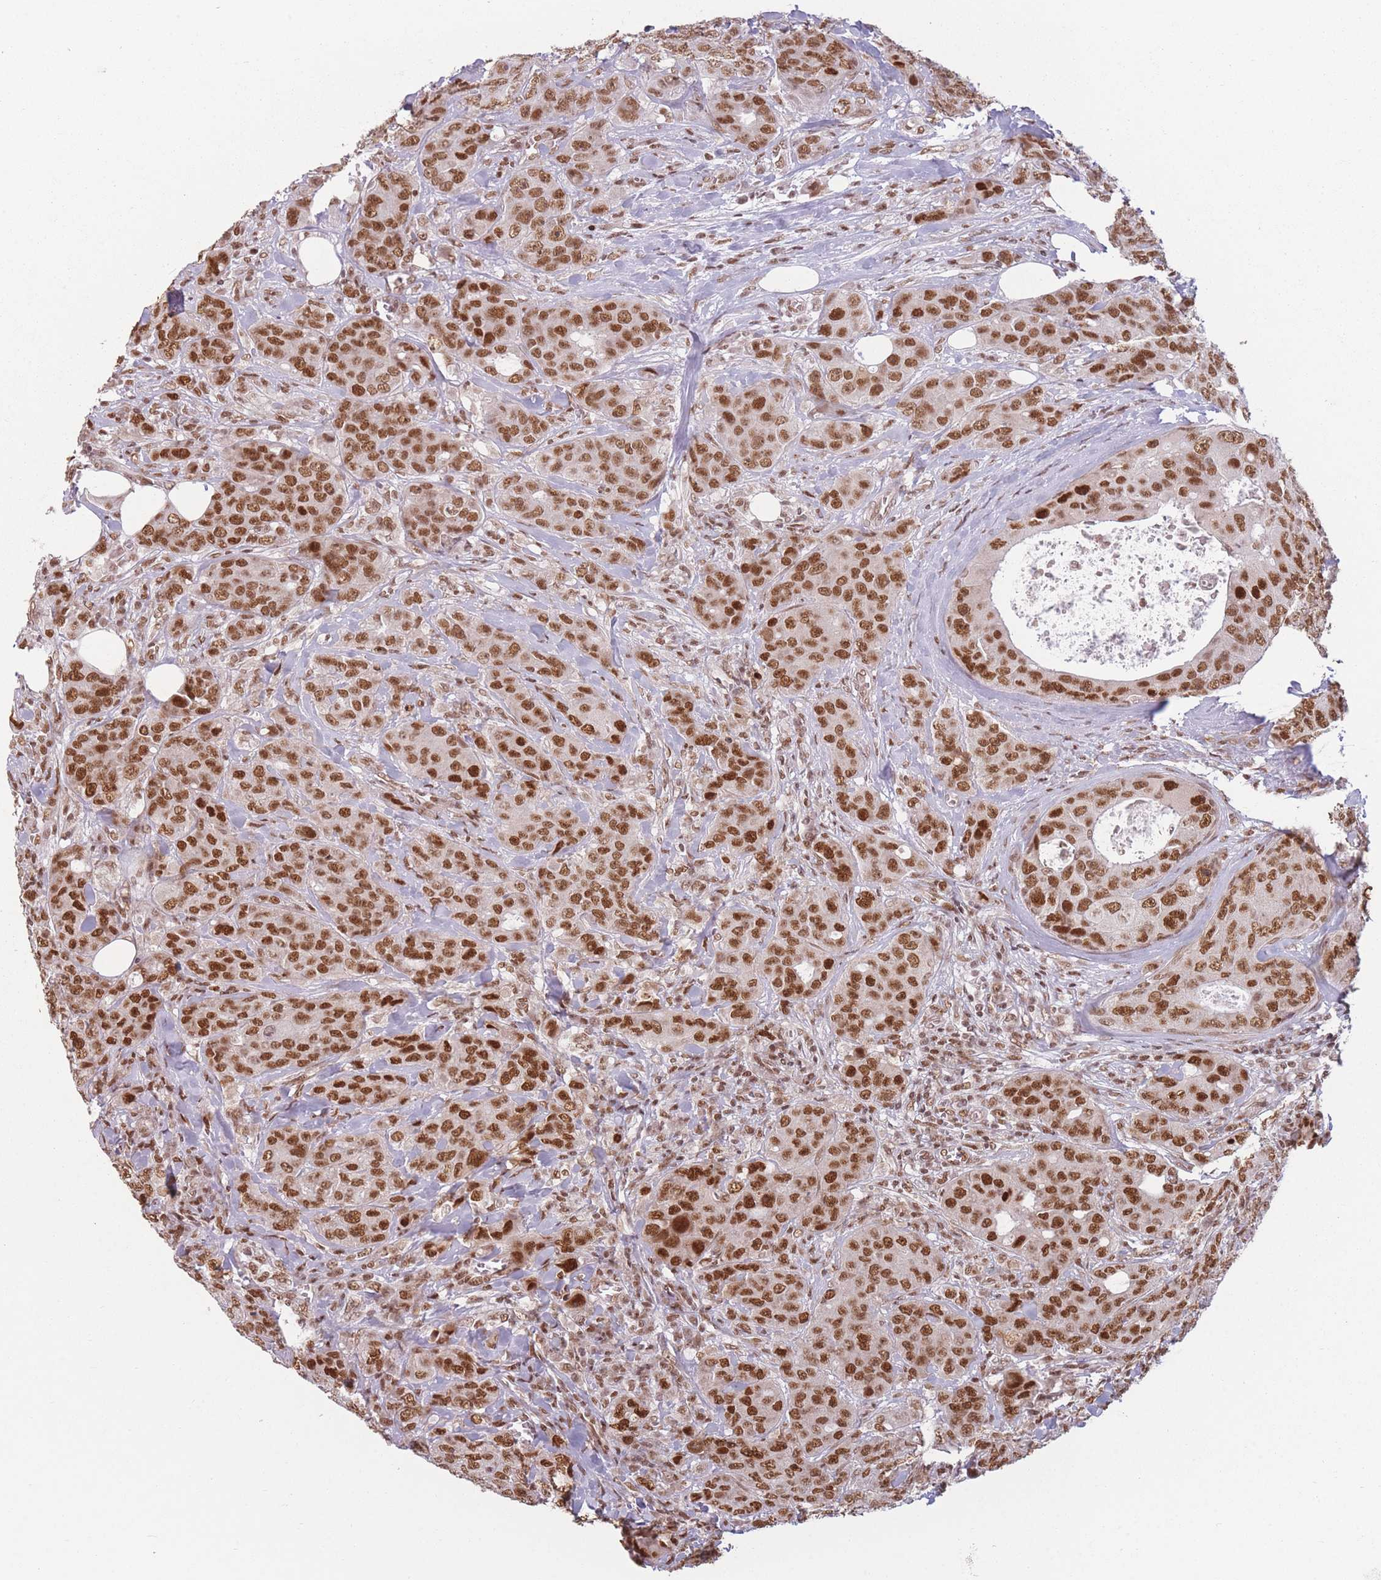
{"staining": {"intensity": "strong", "quantity": ">75%", "location": "nuclear"}, "tissue": "breast cancer", "cell_type": "Tumor cells", "image_type": "cancer", "snomed": [{"axis": "morphology", "description": "Duct carcinoma"}, {"axis": "topography", "description": "Breast"}], "caption": "Immunohistochemical staining of breast cancer shows strong nuclear protein staining in about >75% of tumor cells.", "gene": "SUPT6H", "patient": {"sex": "female", "age": 43}}